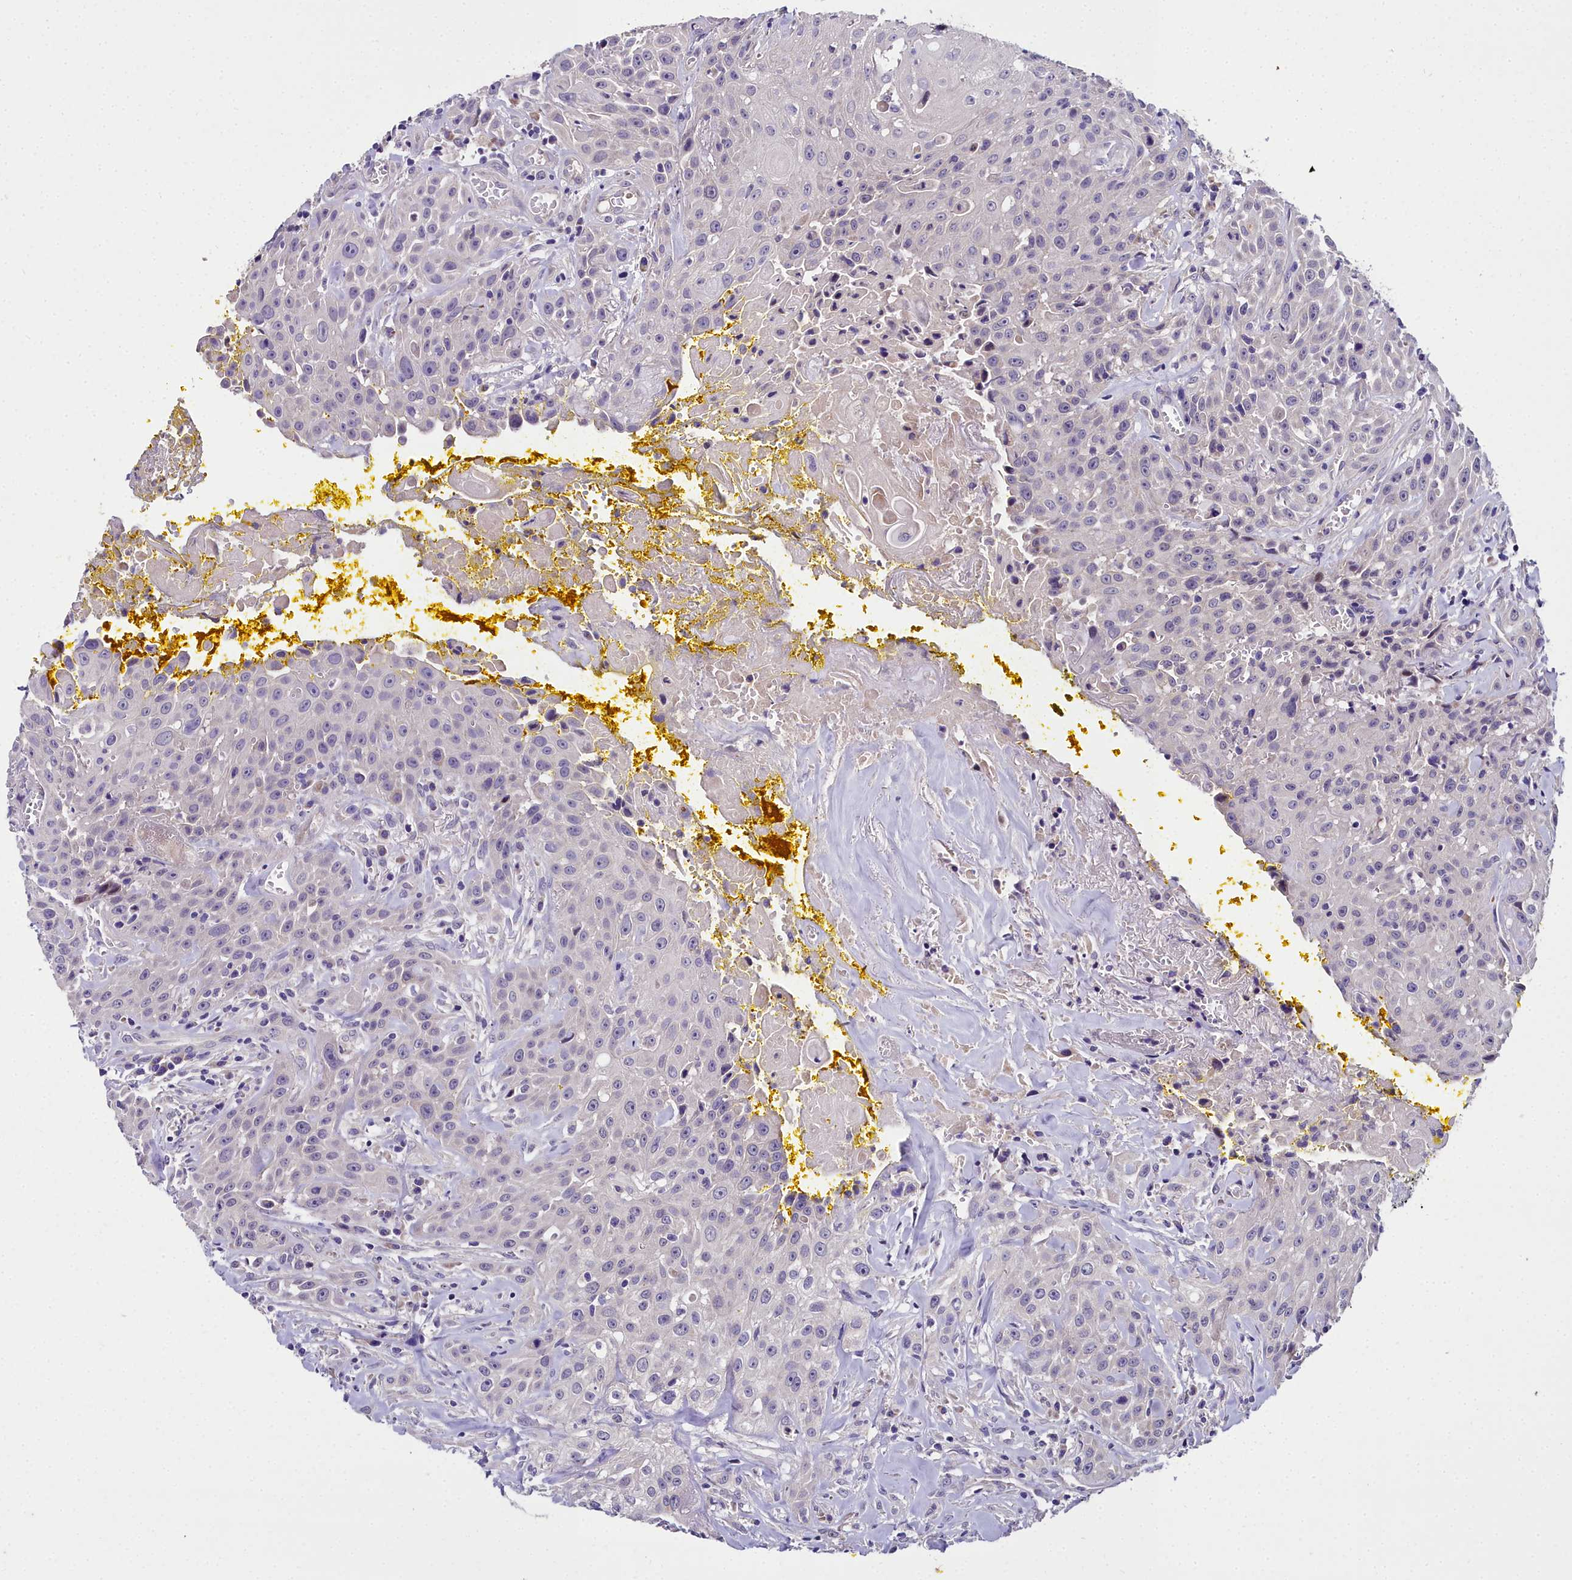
{"staining": {"intensity": "negative", "quantity": "none", "location": "none"}, "tissue": "head and neck cancer", "cell_type": "Tumor cells", "image_type": "cancer", "snomed": [{"axis": "morphology", "description": "Squamous cell carcinoma, NOS"}, {"axis": "topography", "description": "Oral tissue"}, {"axis": "topography", "description": "Head-Neck"}], "caption": "Immunohistochemistry micrograph of head and neck squamous cell carcinoma stained for a protein (brown), which shows no positivity in tumor cells.", "gene": "NT5M", "patient": {"sex": "female", "age": 82}}